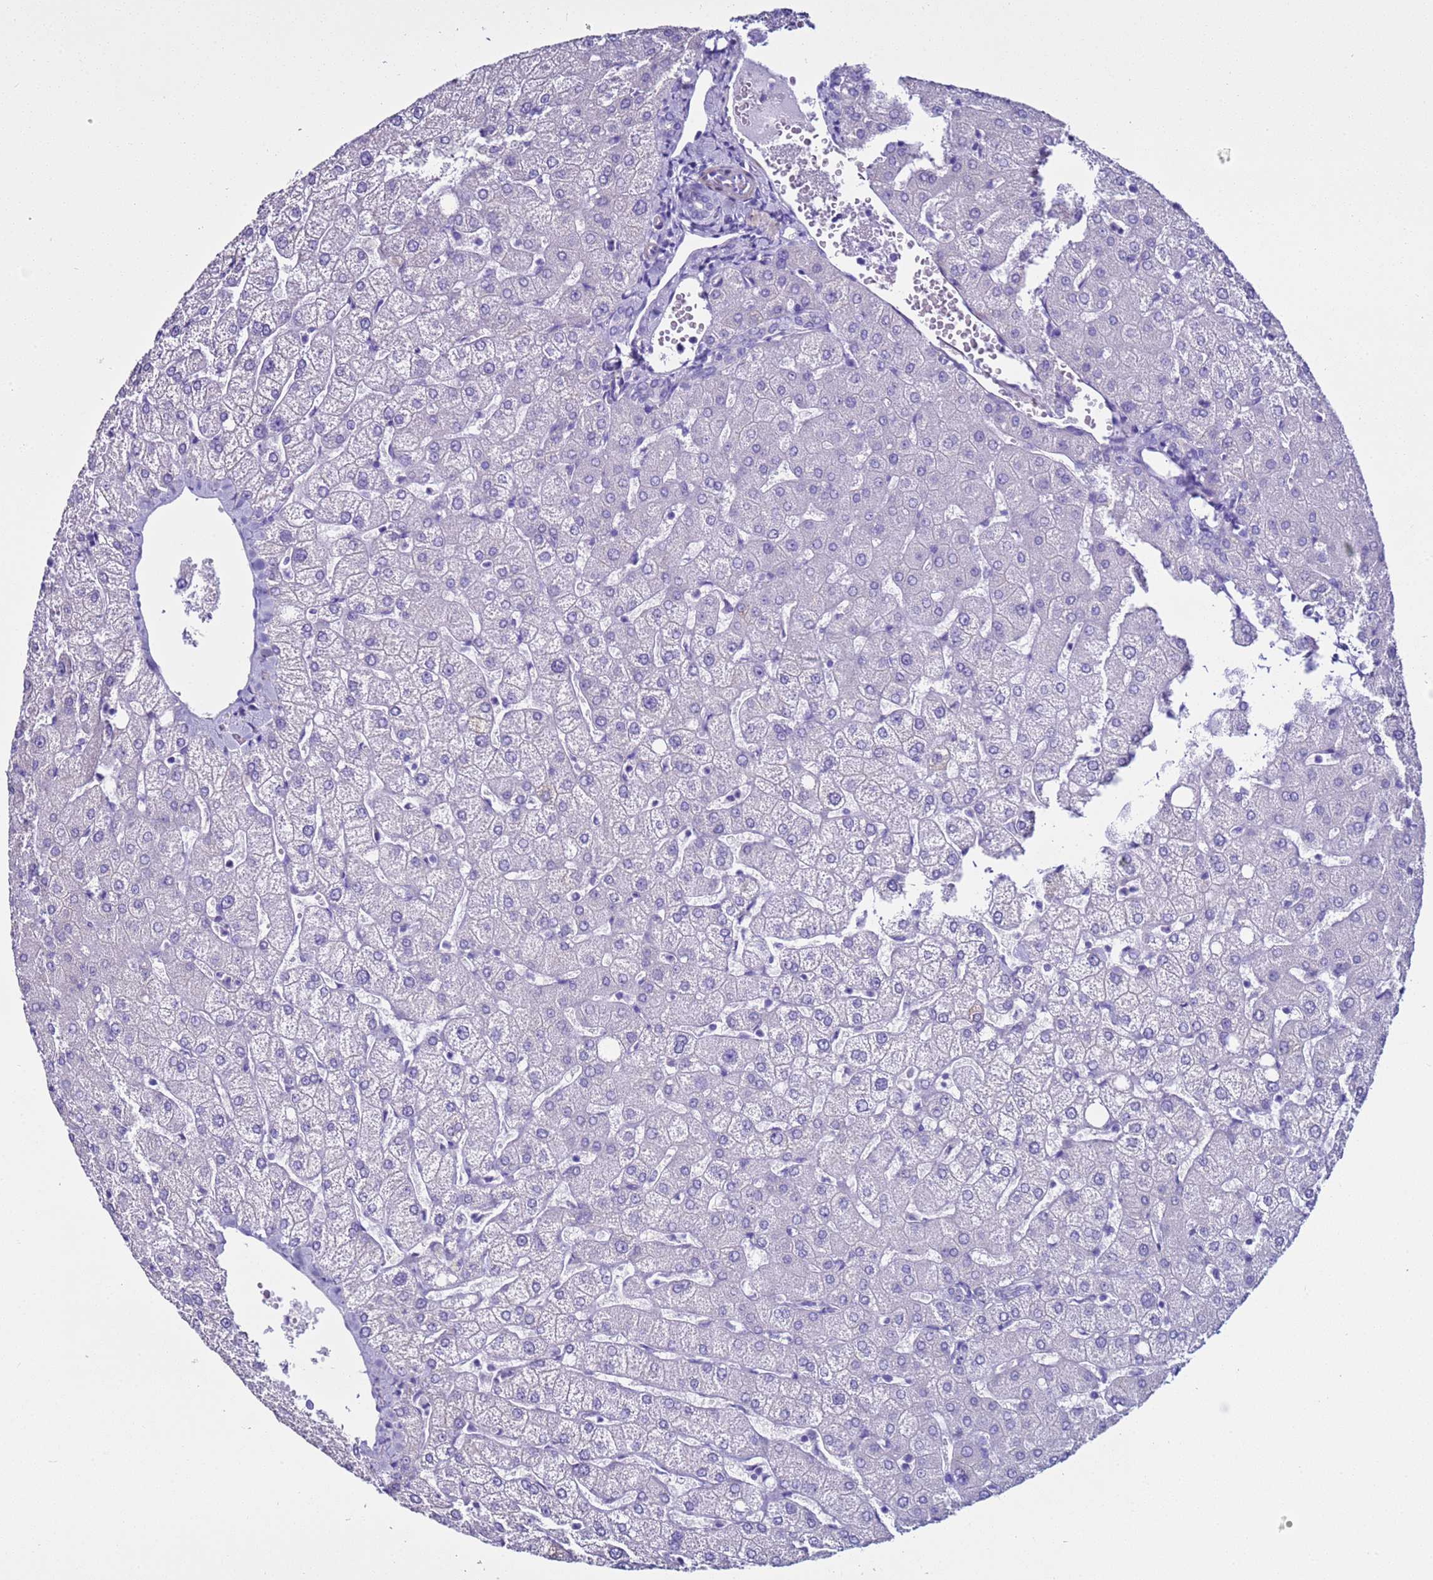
{"staining": {"intensity": "negative", "quantity": "none", "location": "none"}, "tissue": "liver", "cell_type": "Cholangiocytes", "image_type": "normal", "snomed": [{"axis": "morphology", "description": "Normal tissue, NOS"}, {"axis": "topography", "description": "Liver"}], "caption": "This is an immunohistochemistry (IHC) histopathology image of unremarkable liver. There is no positivity in cholangiocytes.", "gene": "LCMT1", "patient": {"sex": "female", "age": 54}}